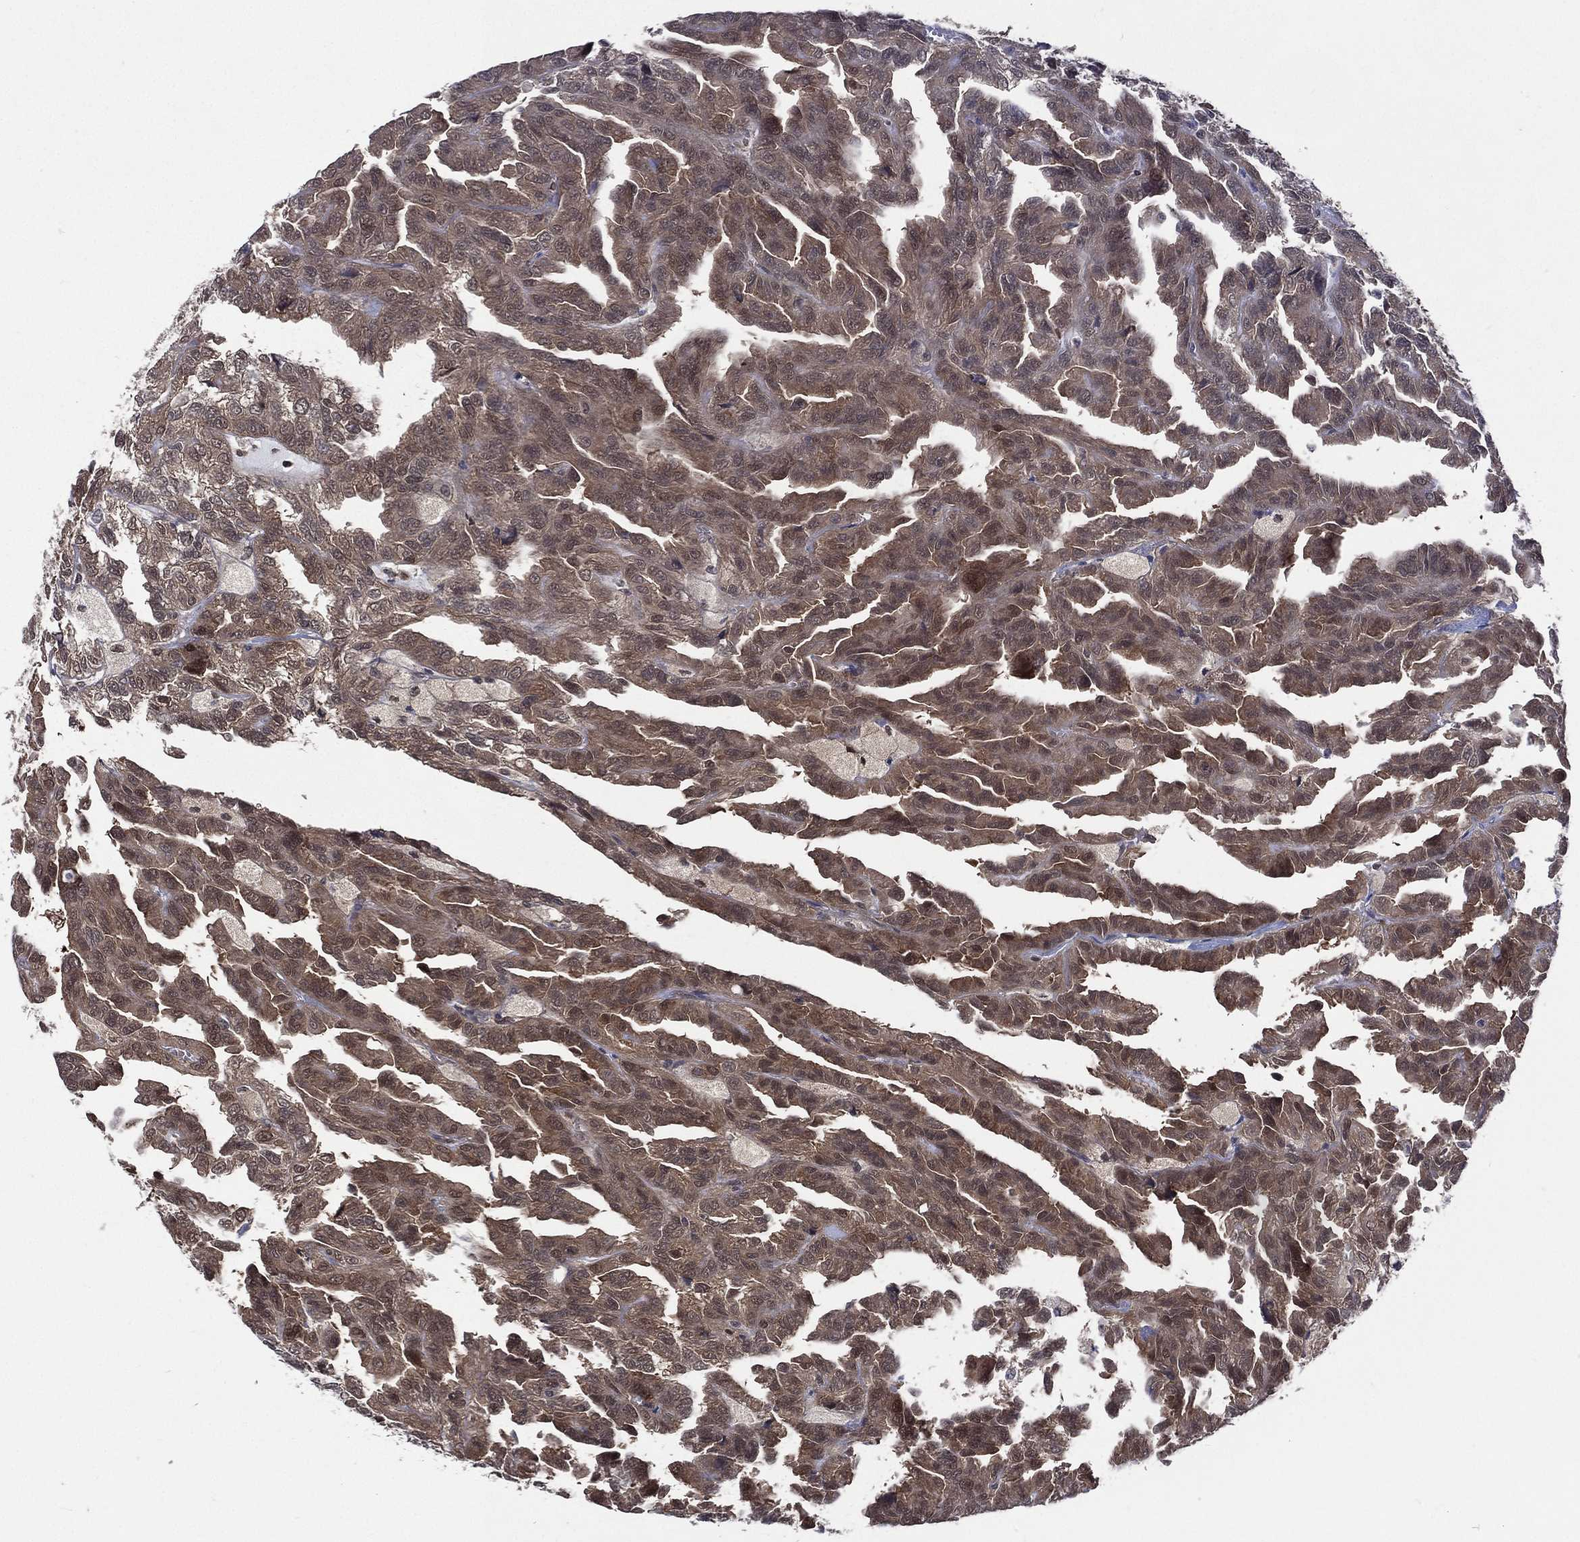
{"staining": {"intensity": "moderate", "quantity": "25%-75%", "location": "cytoplasmic/membranous"}, "tissue": "renal cancer", "cell_type": "Tumor cells", "image_type": "cancer", "snomed": [{"axis": "morphology", "description": "Adenocarcinoma, NOS"}, {"axis": "topography", "description": "Kidney"}], "caption": "Protein positivity by IHC shows moderate cytoplasmic/membranous expression in about 25%-75% of tumor cells in renal cancer.", "gene": "MTAP", "patient": {"sex": "male", "age": 79}}